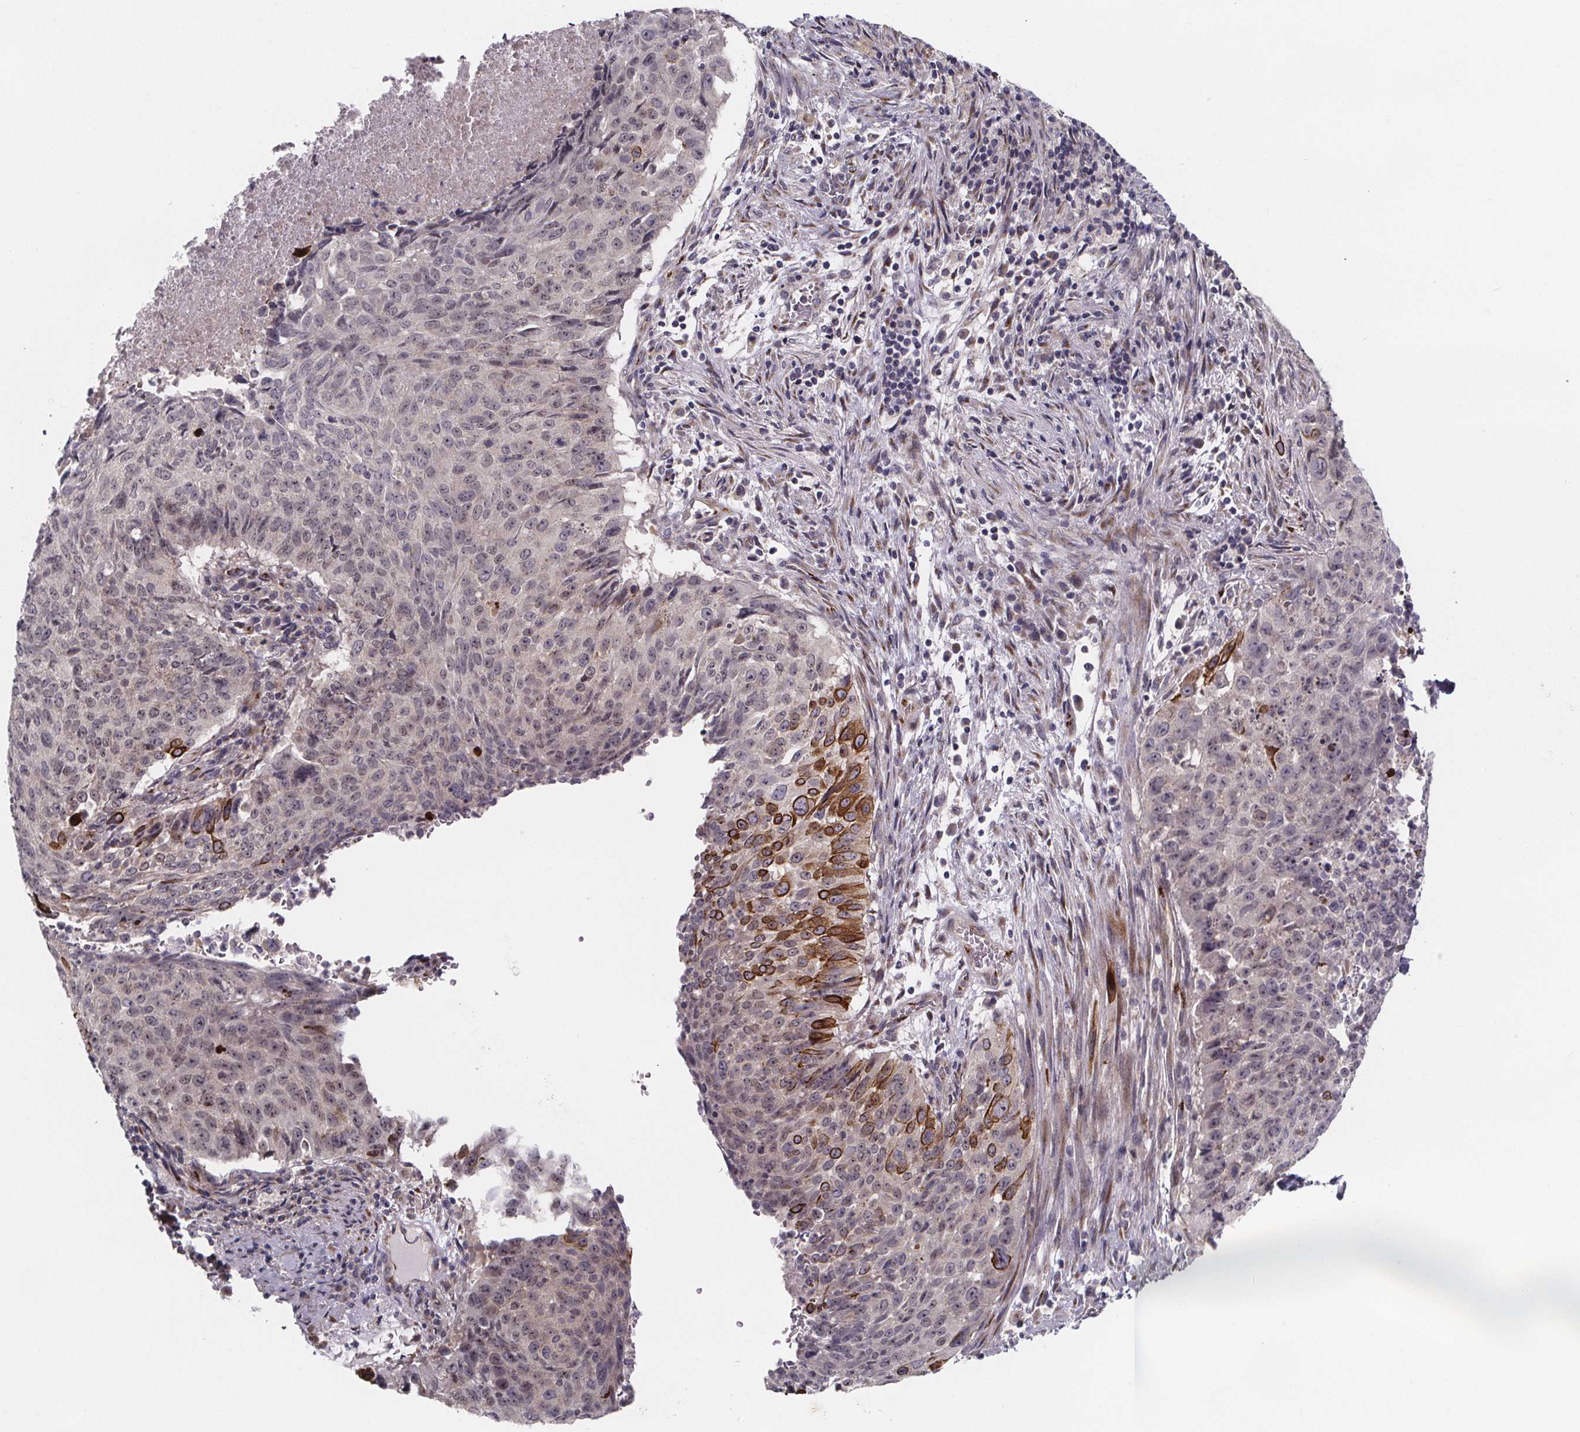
{"staining": {"intensity": "moderate", "quantity": "<25%", "location": "cytoplasmic/membranous,nuclear"}, "tissue": "lung cancer", "cell_type": "Tumor cells", "image_type": "cancer", "snomed": [{"axis": "morphology", "description": "Normal tissue, NOS"}, {"axis": "morphology", "description": "Squamous cell carcinoma, NOS"}, {"axis": "topography", "description": "Bronchus"}, {"axis": "topography", "description": "Lung"}], "caption": "There is low levels of moderate cytoplasmic/membranous and nuclear positivity in tumor cells of lung cancer, as demonstrated by immunohistochemical staining (brown color).", "gene": "NDST1", "patient": {"sex": "male", "age": 64}}